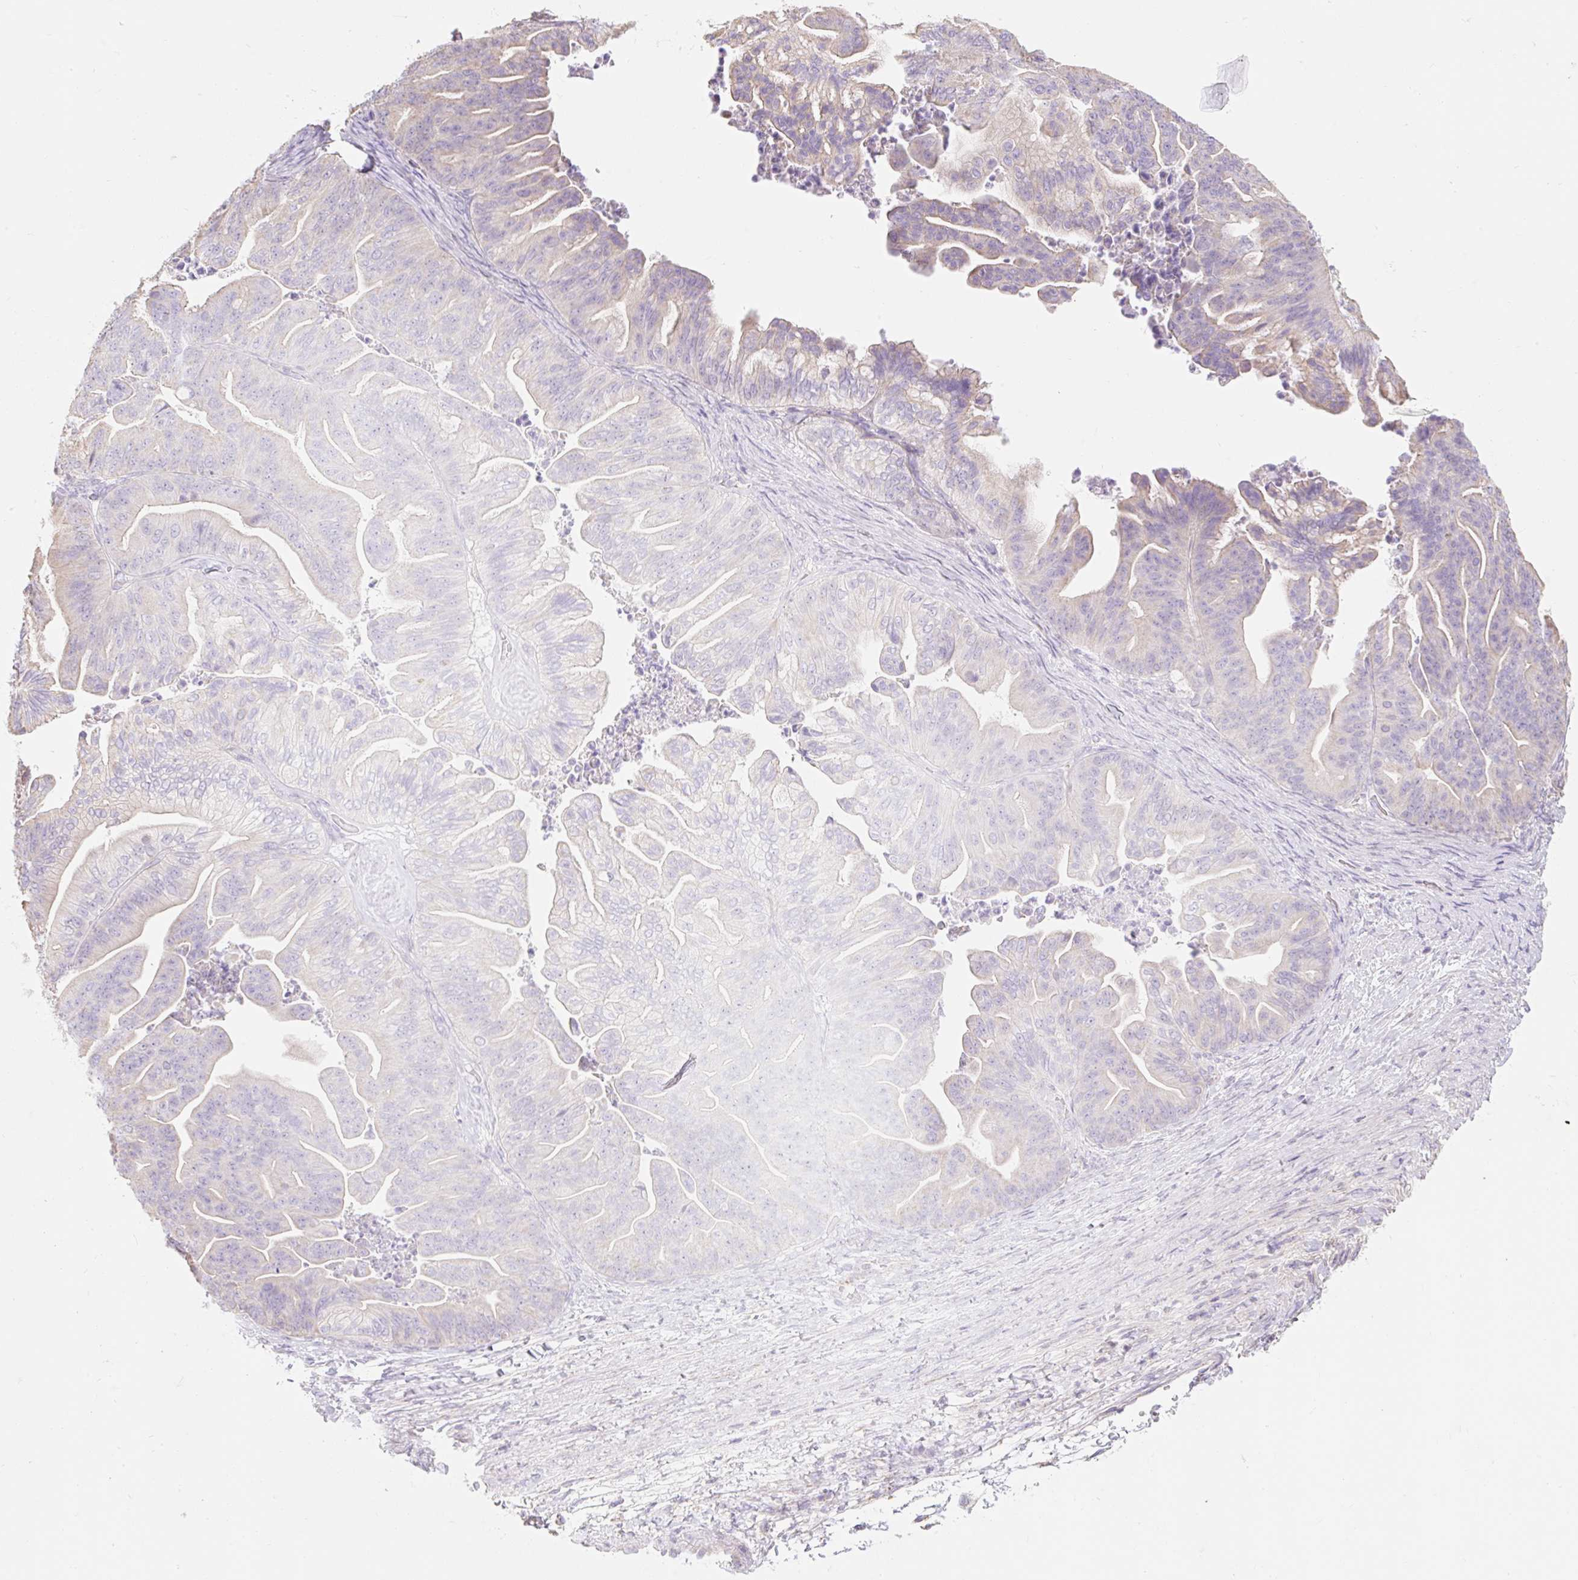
{"staining": {"intensity": "weak", "quantity": "<25%", "location": "cytoplasmic/membranous"}, "tissue": "ovarian cancer", "cell_type": "Tumor cells", "image_type": "cancer", "snomed": [{"axis": "morphology", "description": "Cystadenocarcinoma, mucinous, NOS"}, {"axis": "topography", "description": "Ovary"}], "caption": "This image is of ovarian cancer (mucinous cystadenocarcinoma) stained with IHC to label a protein in brown with the nuclei are counter-stained blue. There is no positivity in tumor cells.", "gene": "DHX35", "patient": {"sex": "female", "age": 67}}